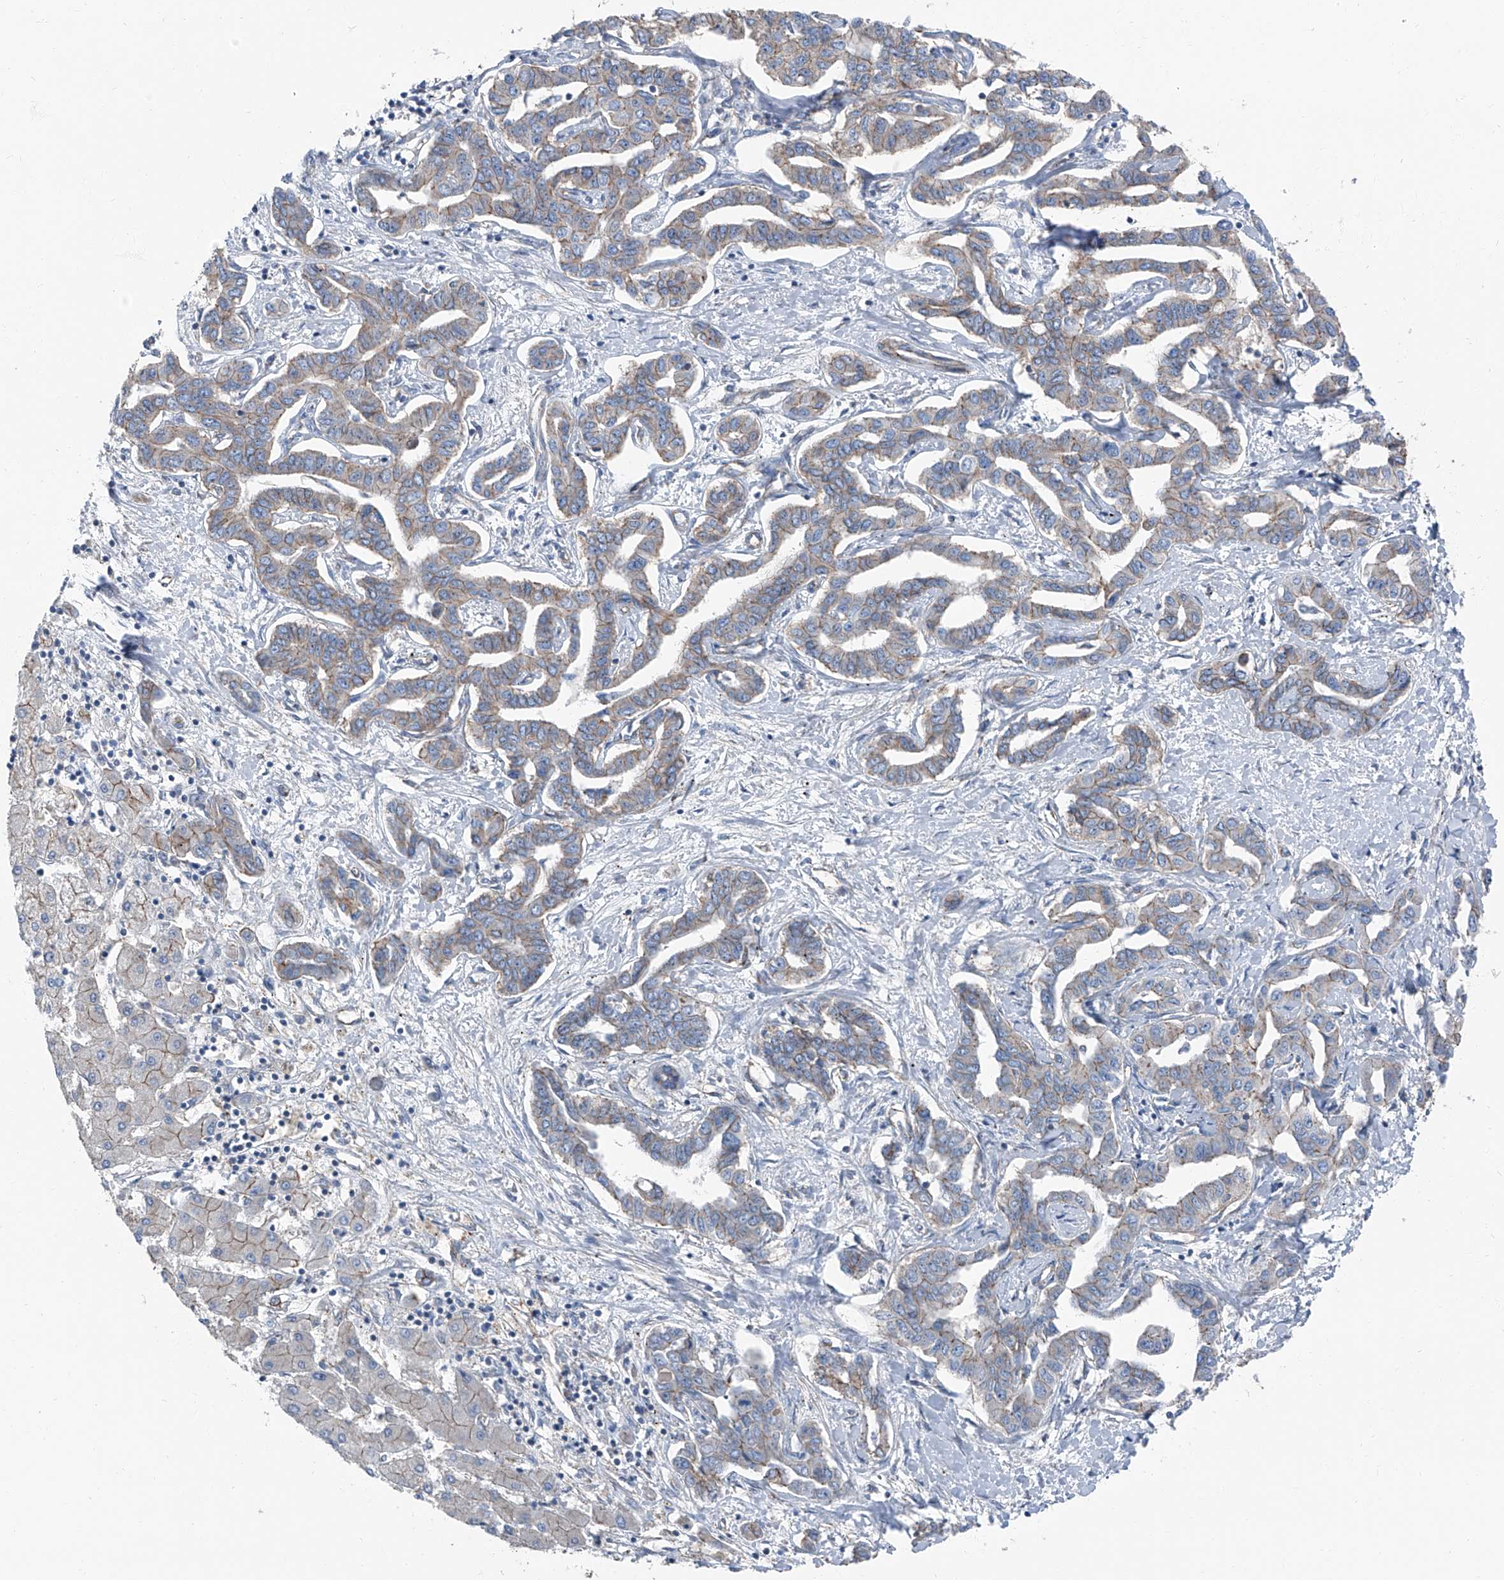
{"staining": {"intensity": "weak", "quantity": "25%-75%", "location": "cytoplasmic/membranous"}, "tissue": "liver cancer", "cell_type": "Tumor cells", "image_type": "cancer", "snomed": [{"axis": "morphology", "description": "Cholangiocarcinoma"}, {"axis": "topography", "description": "Liver"}], "caption": "Weak cytoplasmic/membranous expression is seen in about 25%-75% of tumor cells in liver cancer.", "gene": "GPR142", "patient": {"sex": "male", "age": 59}}